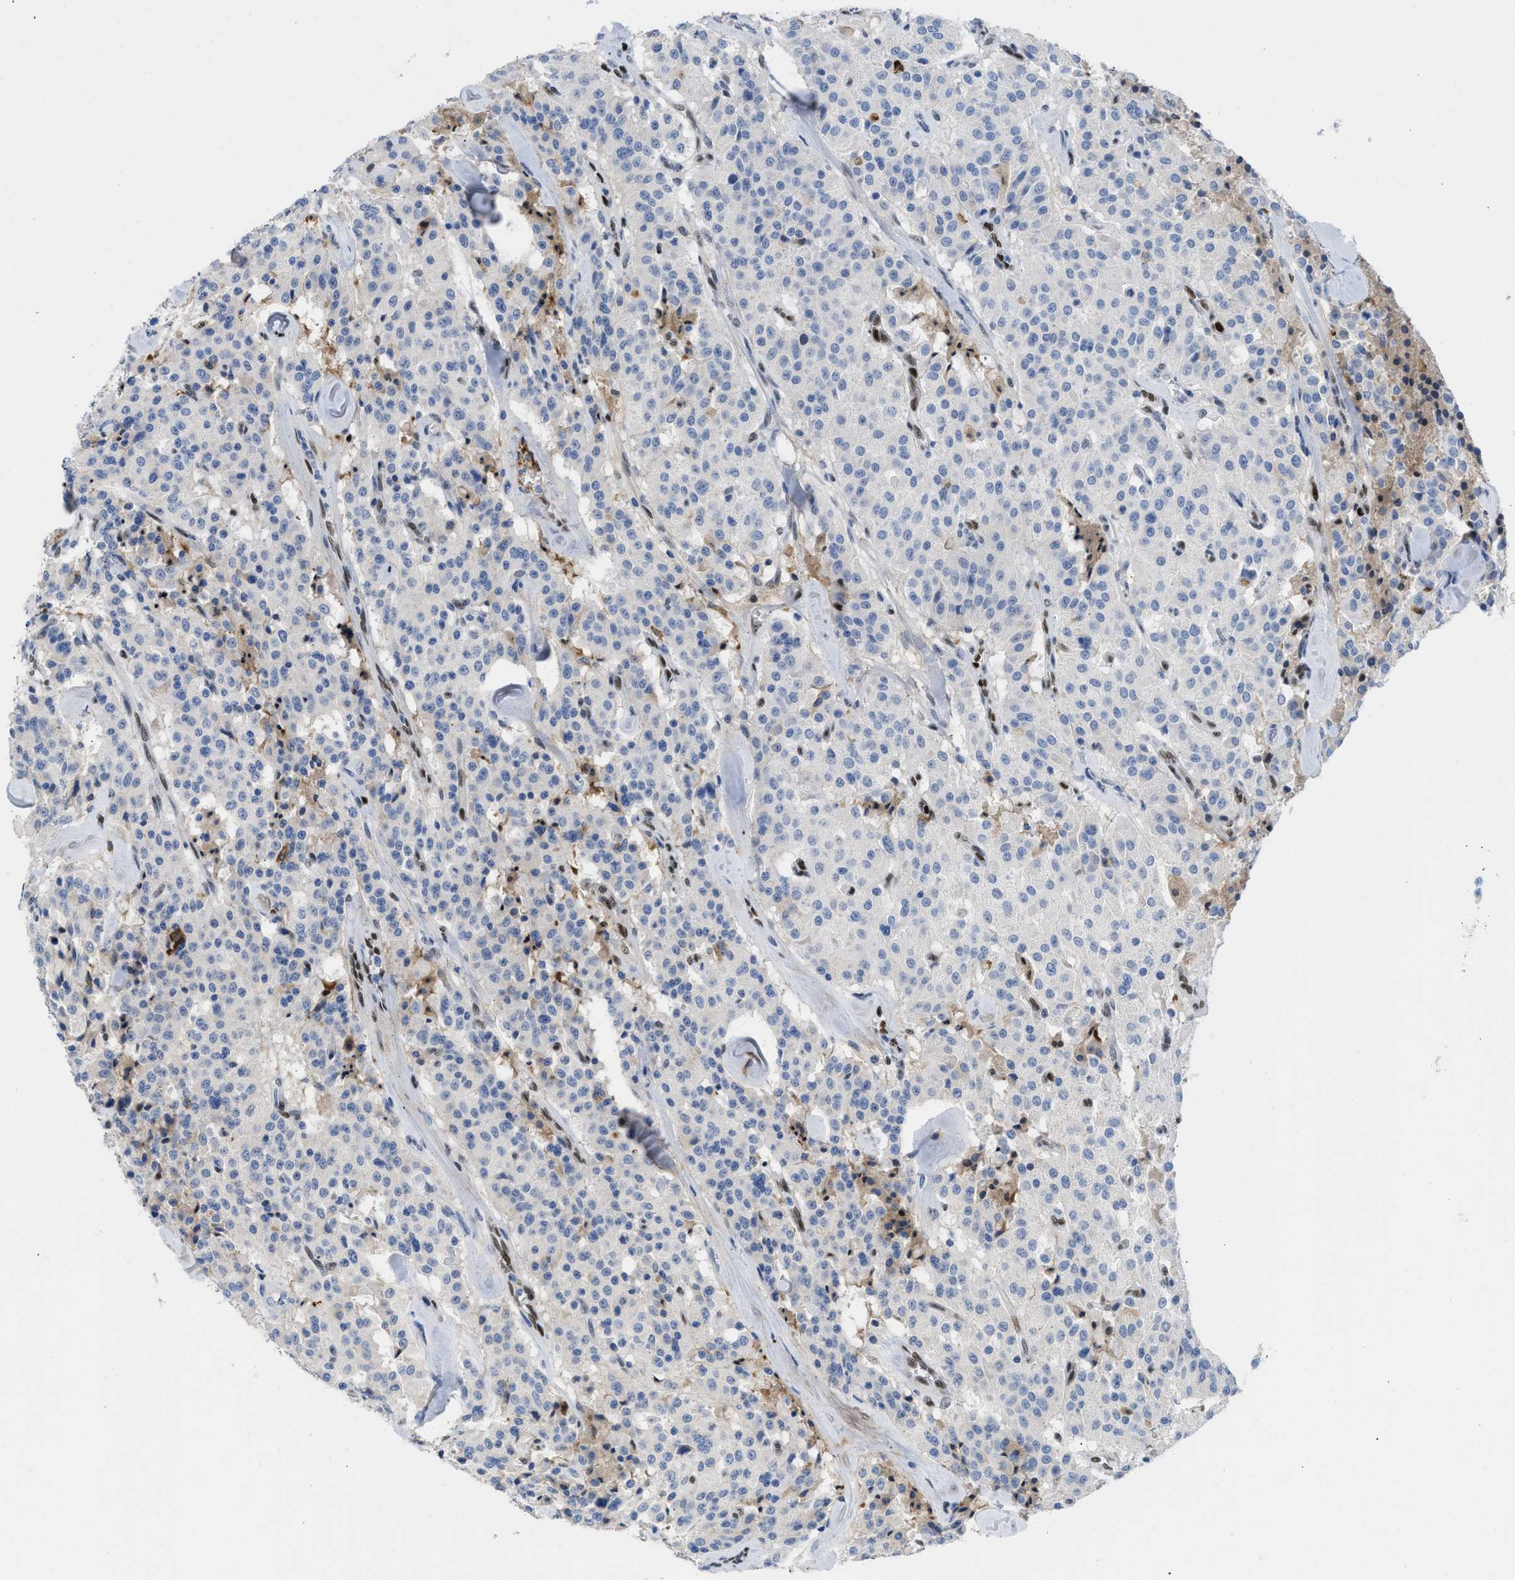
{"staining": {"intensity": "moderate", "quantity": "<25%", "location": "nuclear"}, "tissue": "carcinoid", "cell_type": "Tumor cells", "image_type": "cancer", "snomed": [{"axis": "morphology", "description": "Carcinoid, malignant, NOS"}, {"axis": "topography", "description": "Lung"}], "caption": "Carcinoid stained with DAB (3,3'-diaminobenzidine) IHC shows low levels of moderate nuclear staining in approximately <25% of tumor cells. (DAB (3,3'-diaminobenzidine) IHC with brightfield microscopy, high magnification).", "gene": "LEF1", "patient": {"sex": "male", "age": 30}}